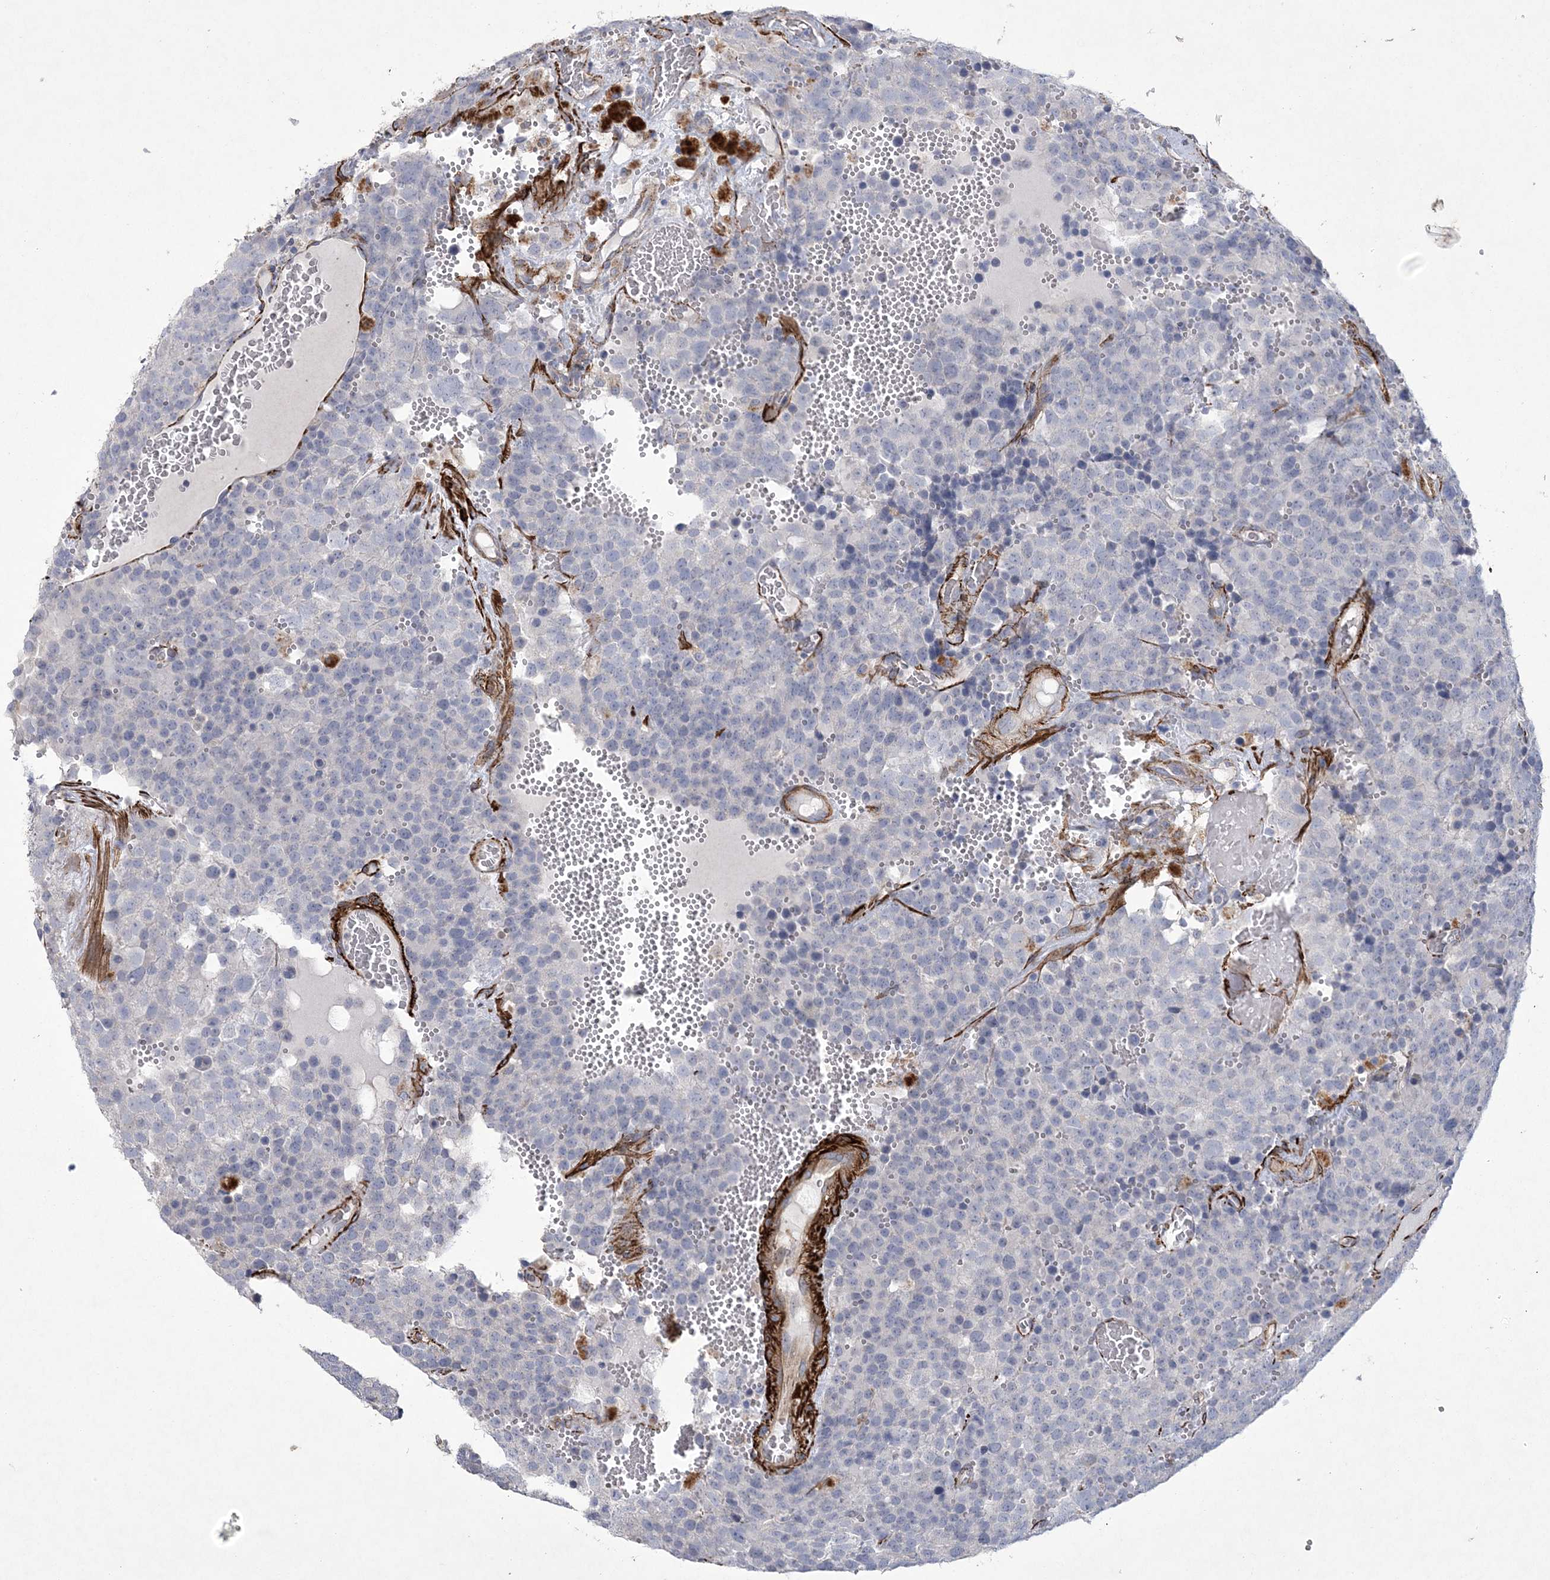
{"staining": {"intensity": "negative", "quantity": "none", "location": "none"}, "tissue": "testis cancer", "cell_type": "Tumor cells", "image_type": "cancer", "snomed": [{"axis": "morphology", "description": "Seminoma, NOS"}, {"axis": "topography", "description": "Testis"}], "caption": "Histopathology image shows no protein expression in tumor cells of testis seminoma tissue.", "gene": "ARSJ", "patient": {"sex": "male", "age": 71}}